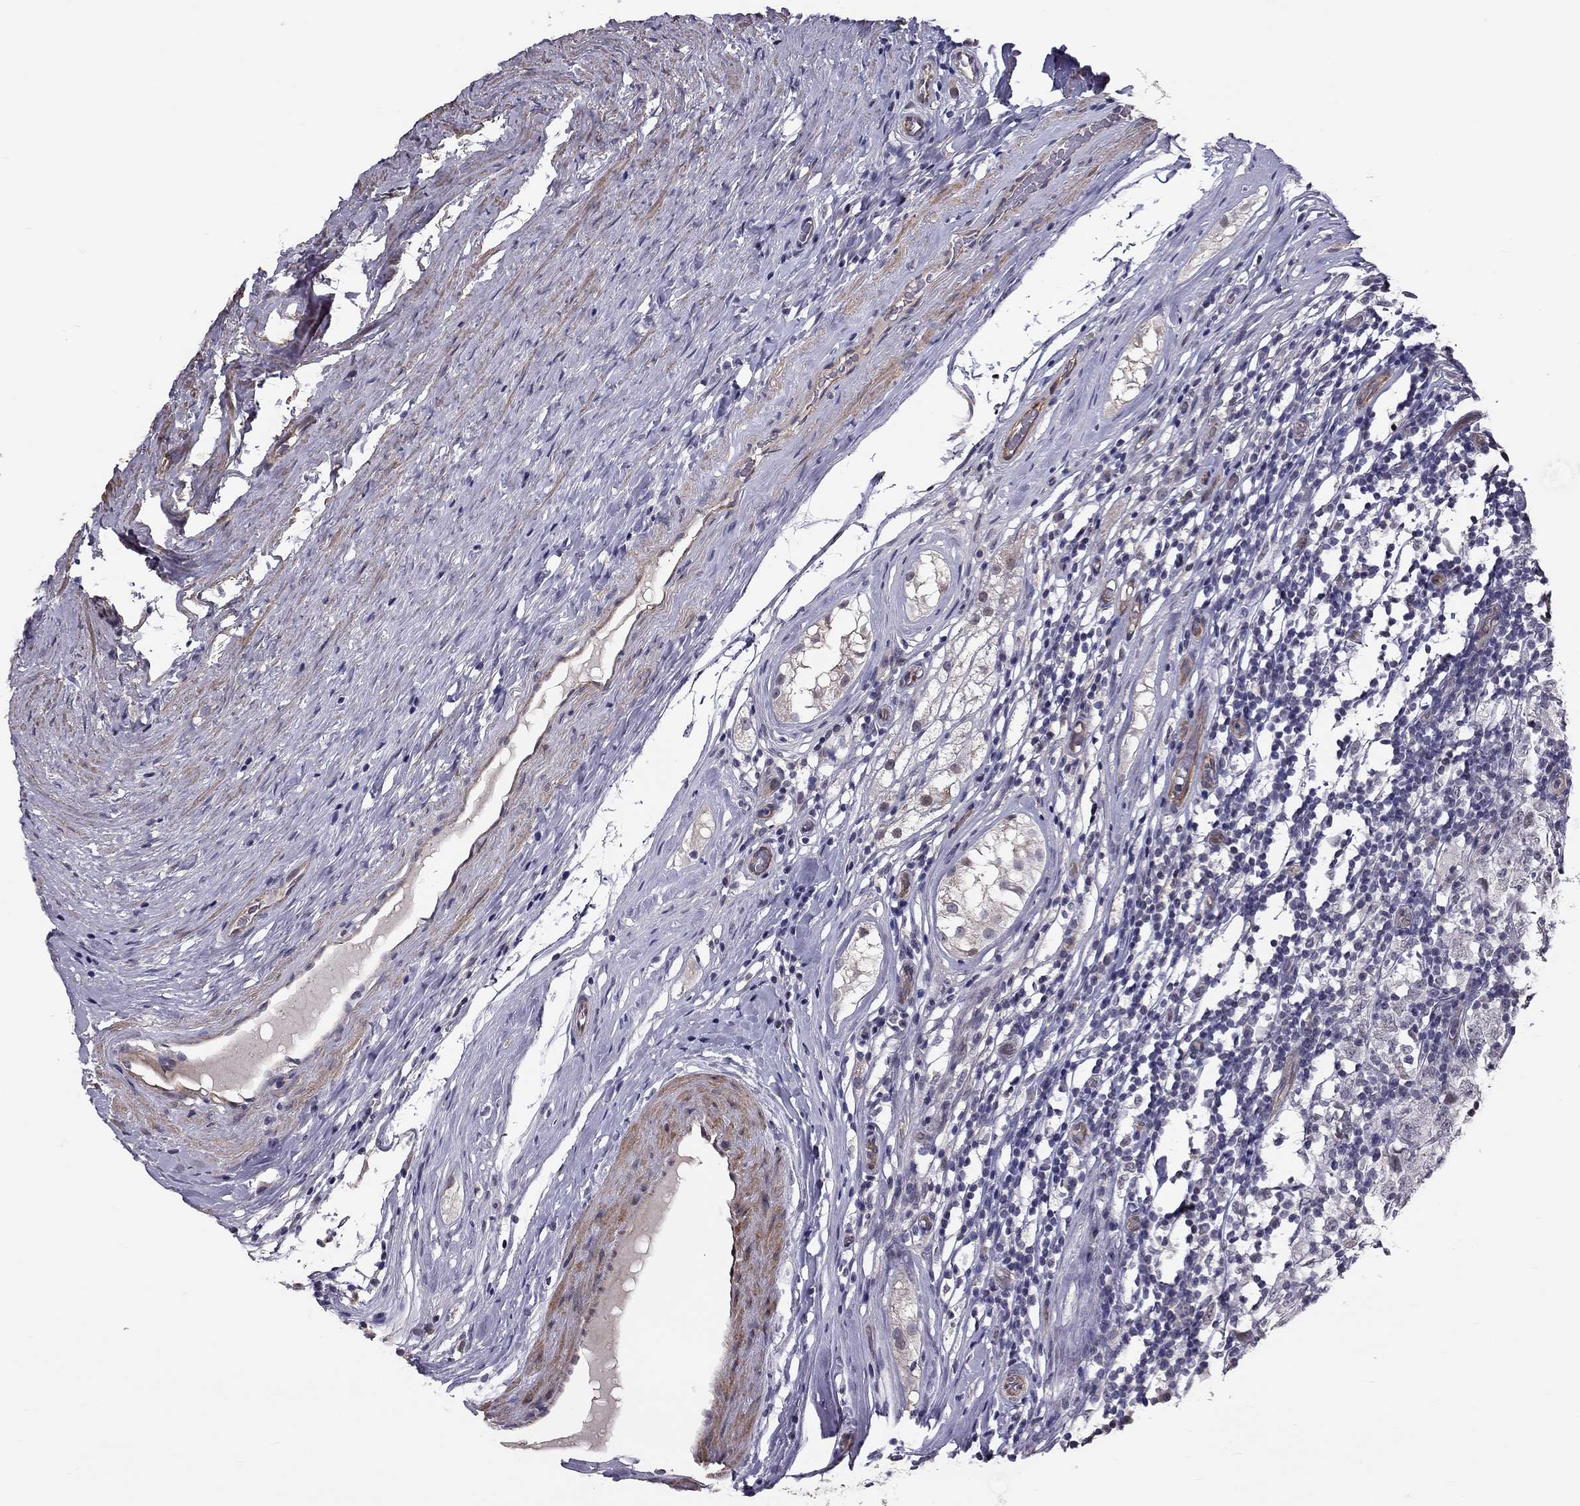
{"staining": {"intensity": "negative", "quantity": "none", "location": "none"}, "tissue": "testis cancer", "cell_type": "Tumor cells", "image_type": "cancer", "snomed": [{"axis": "morphology", "description": "Seminoma, NOS"}, {"axis": "morphology", "description": "Carcinoma, Embryonal, NOS"}, {"axis": "topography", "description": "Testis"}], "caption": "IHC photomicrograph of neoplastic tissue: testis cancer stained with DAB demonstrates no significant protein expression in tumor cells.", "gene": "GJB4", "patient": {"sex": "male", "age": 41}}